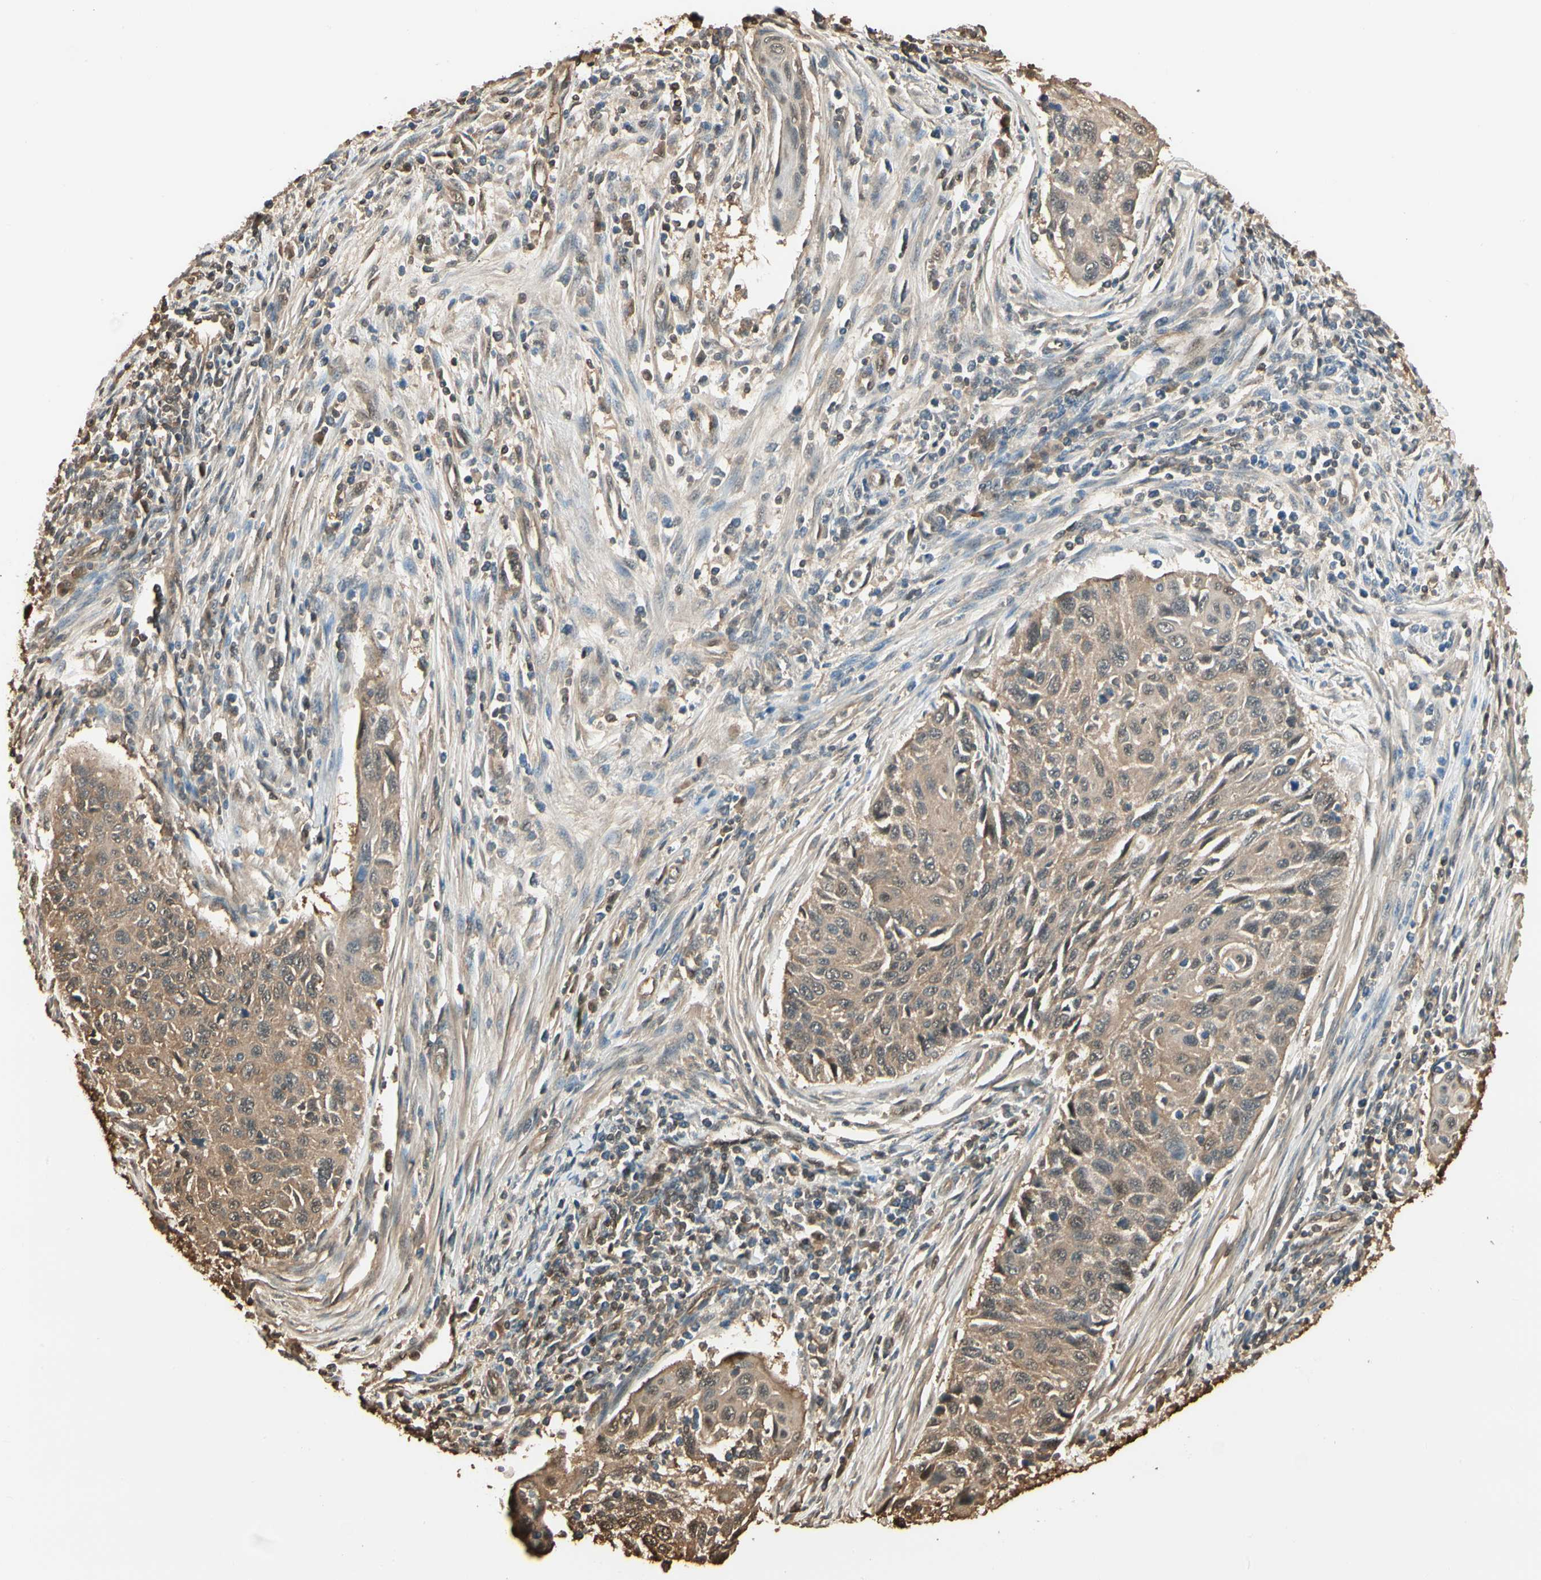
{"staining": {"intensity": "weak", "quantity": ">75%", "location": "cytoplasmic/membranous"}, "tissue": "cervical cancer", "cell_type": "Tumor cells", "image_type": "cancer", "snomed": [{"axis": "morphology", "description": "Squamous cell carcinoma, NOS"}, {"axis": "topography", "description": "Cervix"}], "caption": "The photomicrograph demonstrates a brown stain indicating the presence of a protein in the cytoplasmic/membranous of tumor cells in cervical cancer (squamous cell carcinoma).", "gene": "YWHAE", "patient": {"sex": "female", "age": 70}}